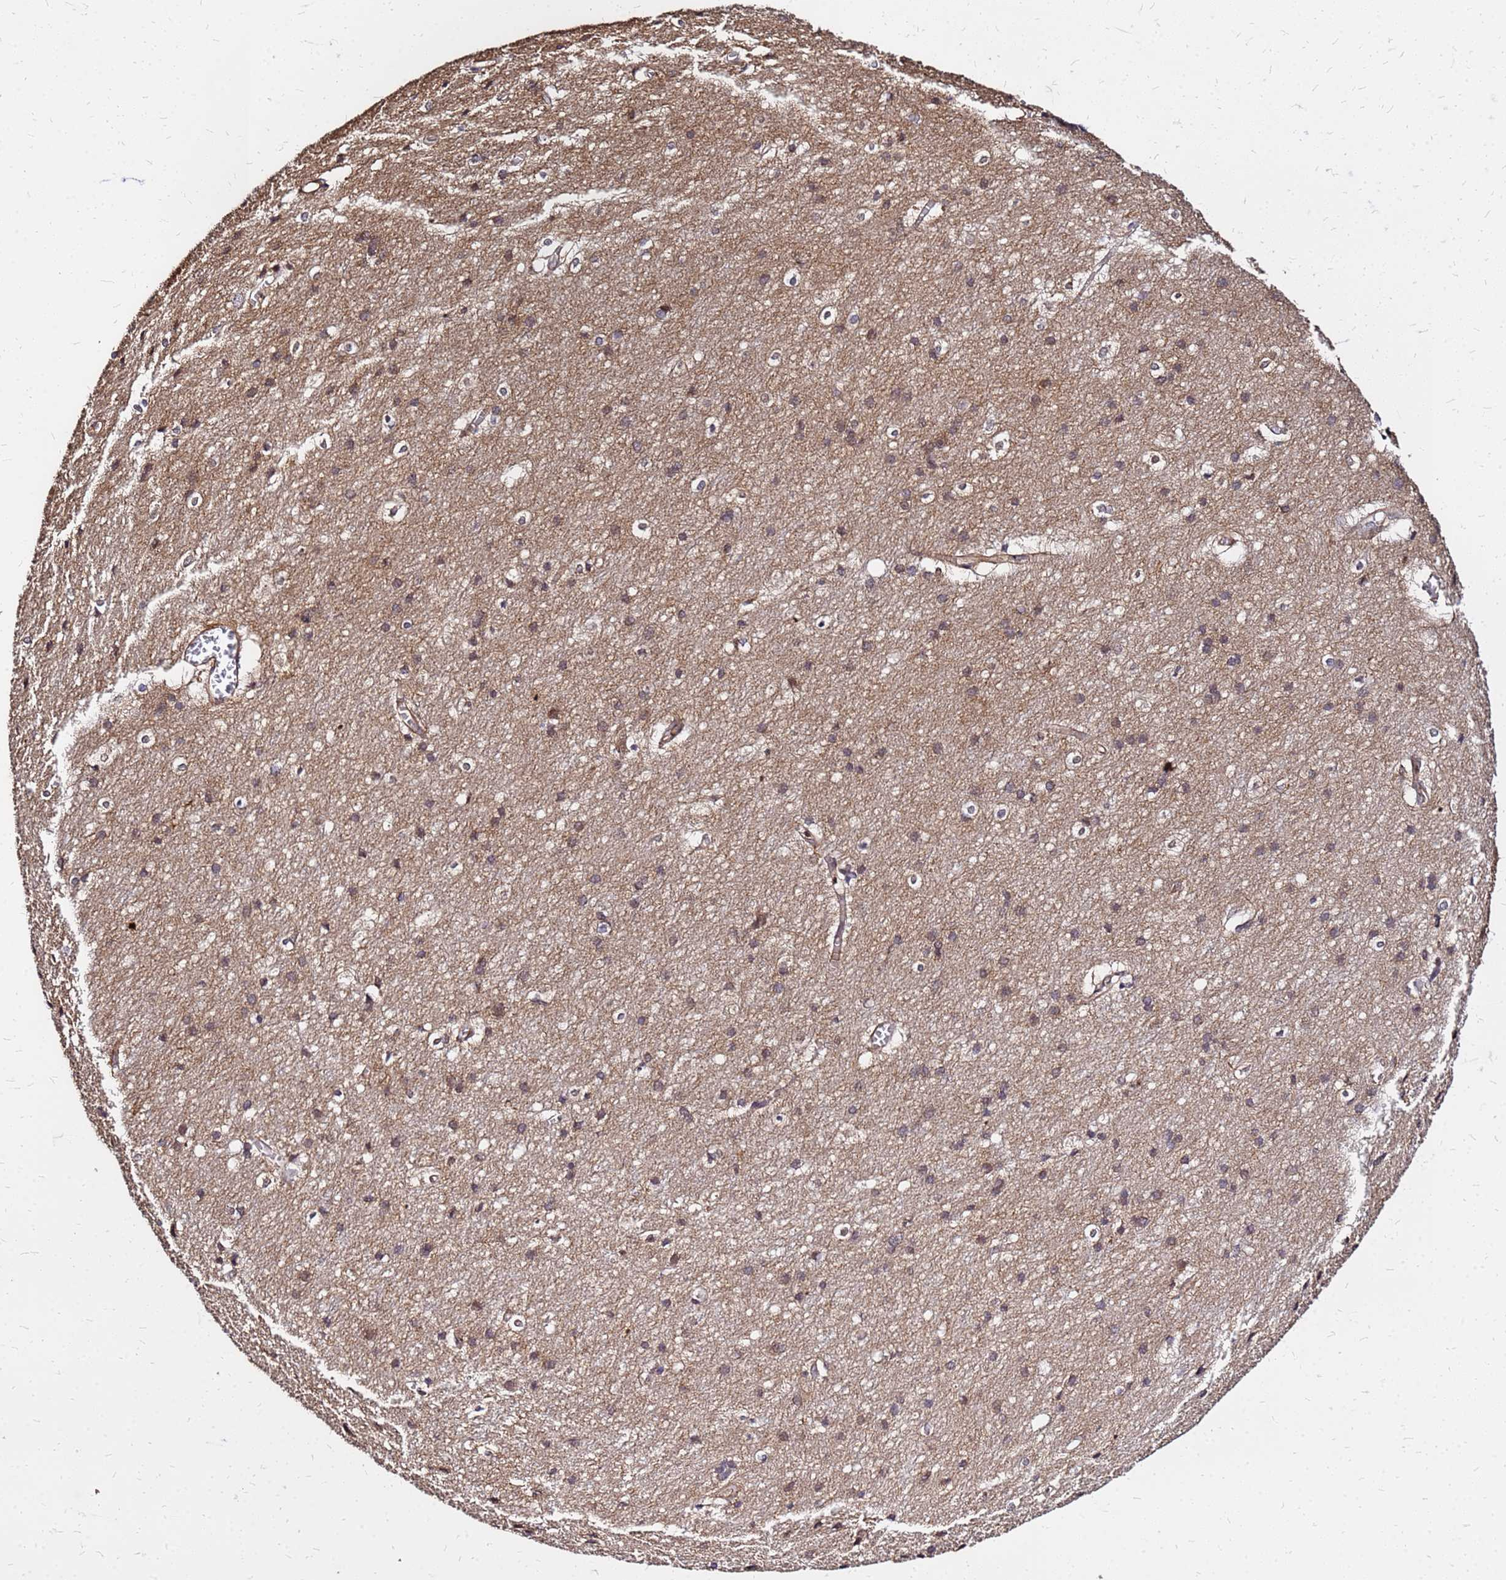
{"staining": {"intensity": "weak", "quantity": ">75%", "location": "cytoplasmic/membranous"}, "tissue": "cerebral cortex", "cell_type": "Endothelial cells", "image_type": "normal", "snomed": [{"axis": "morphology", "description": "Normal tissue, NOS"}, {"axis": "topography", "description": "Cerebral cortex"}], "caption": "Cerebral cortex was stained to show a protein in brown. There is low levels of weak cytoplasmic/membranous staining in about >75% of endothelial cells.", "gene": "CYBC1", "patient": {"sex": "male", "age": 54}}